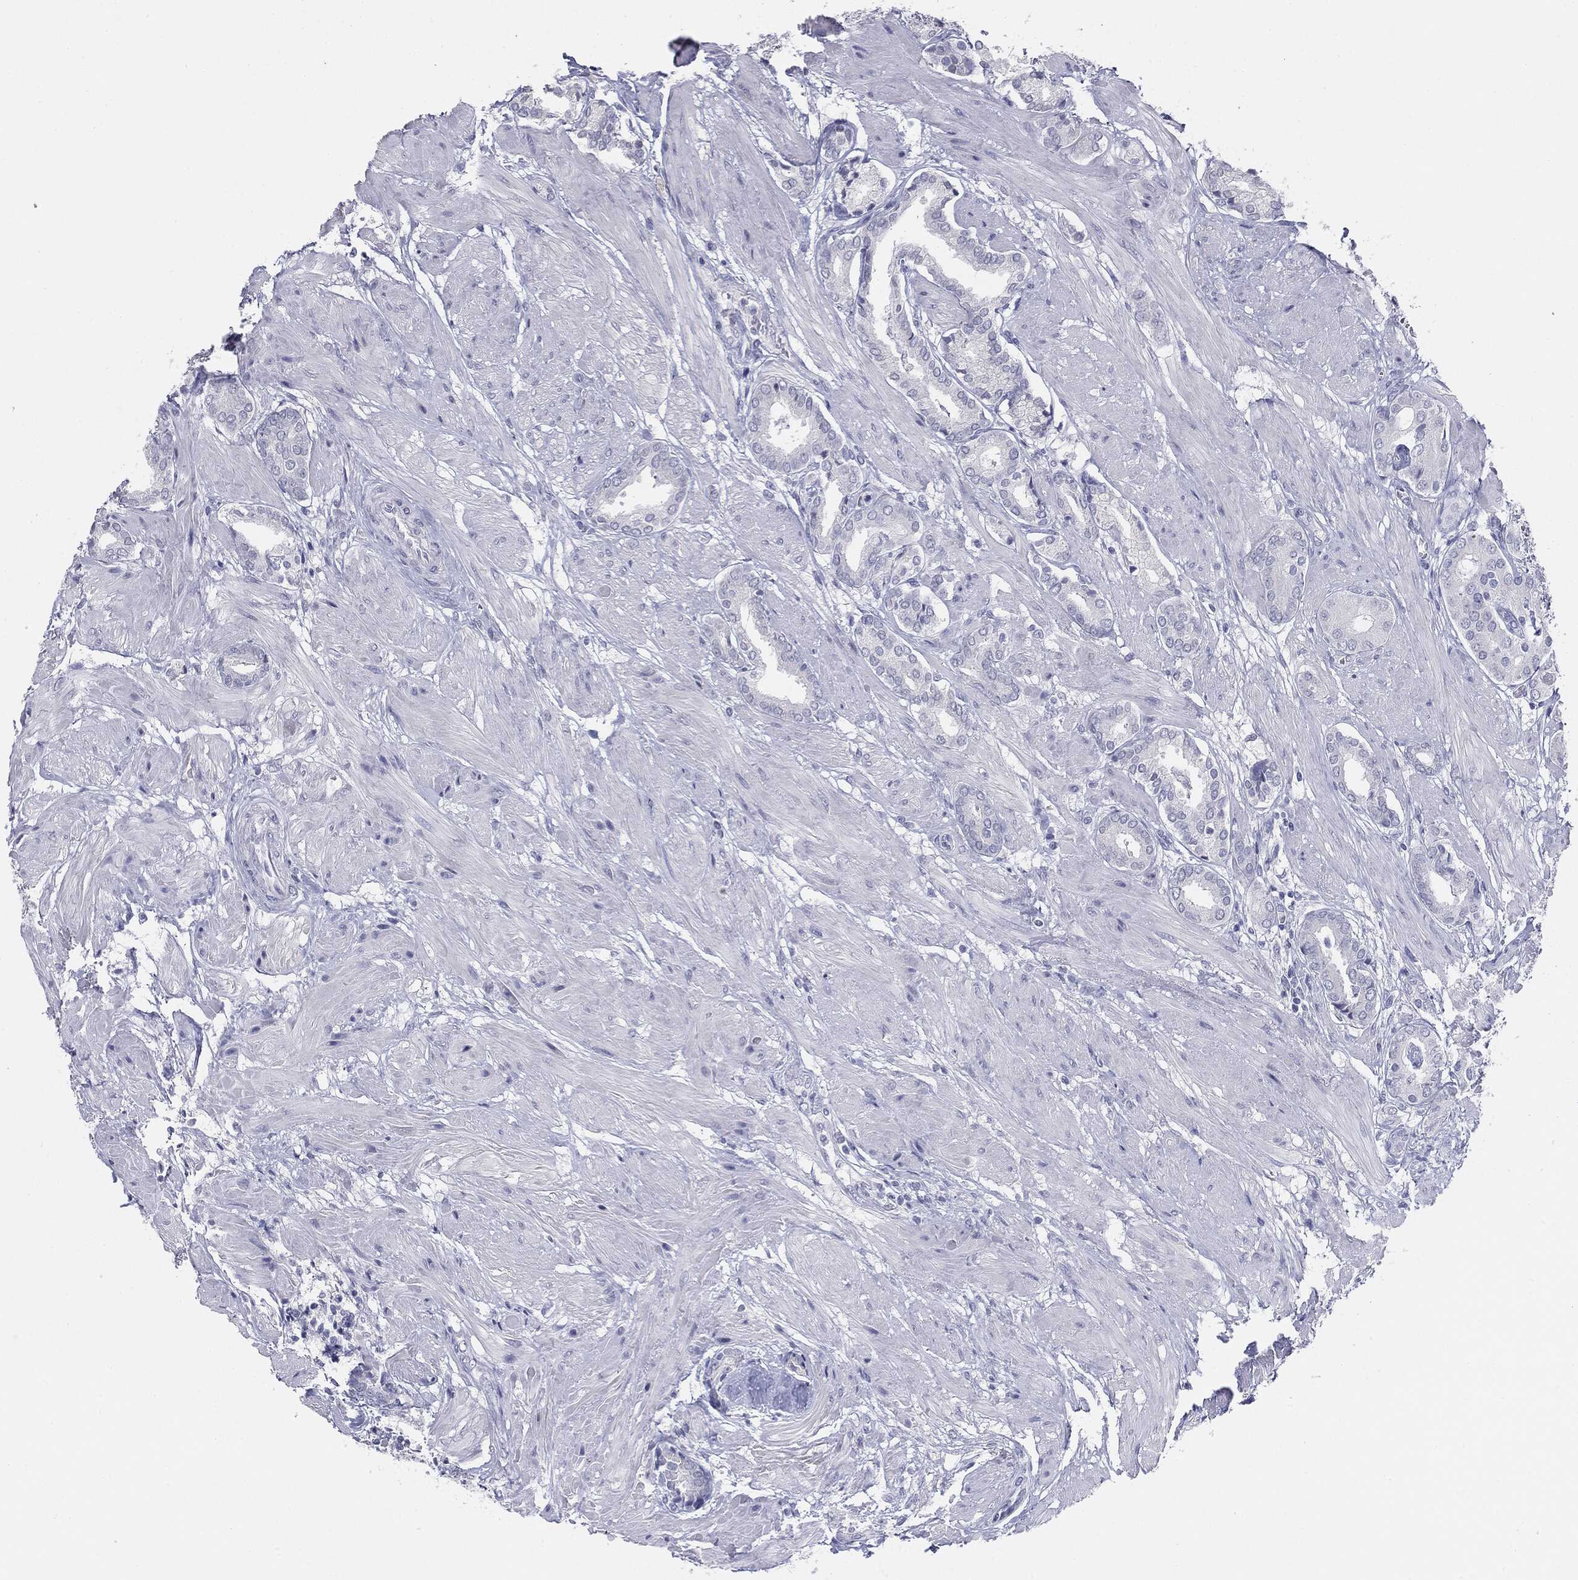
{"staining": {"intensity": "negative", "quantity": "none", "location": "none"}, "tissue": "prostate cancer", "cell_type": "Tumor cells", "image_type": "cancer", "snomed": [{"axis": "morphology", "description": "Adenocarcinoma, High grade"}, {"axis": "topography", "description": "Prostate"}], "caption": "Photomicrograph shows no protein staining in tumor cells of prostate cancer (adenocarcinoma (high-grade)) tissue.", "gene": "SERPINB4", "patient": {"sex": "male", "age": 56}}